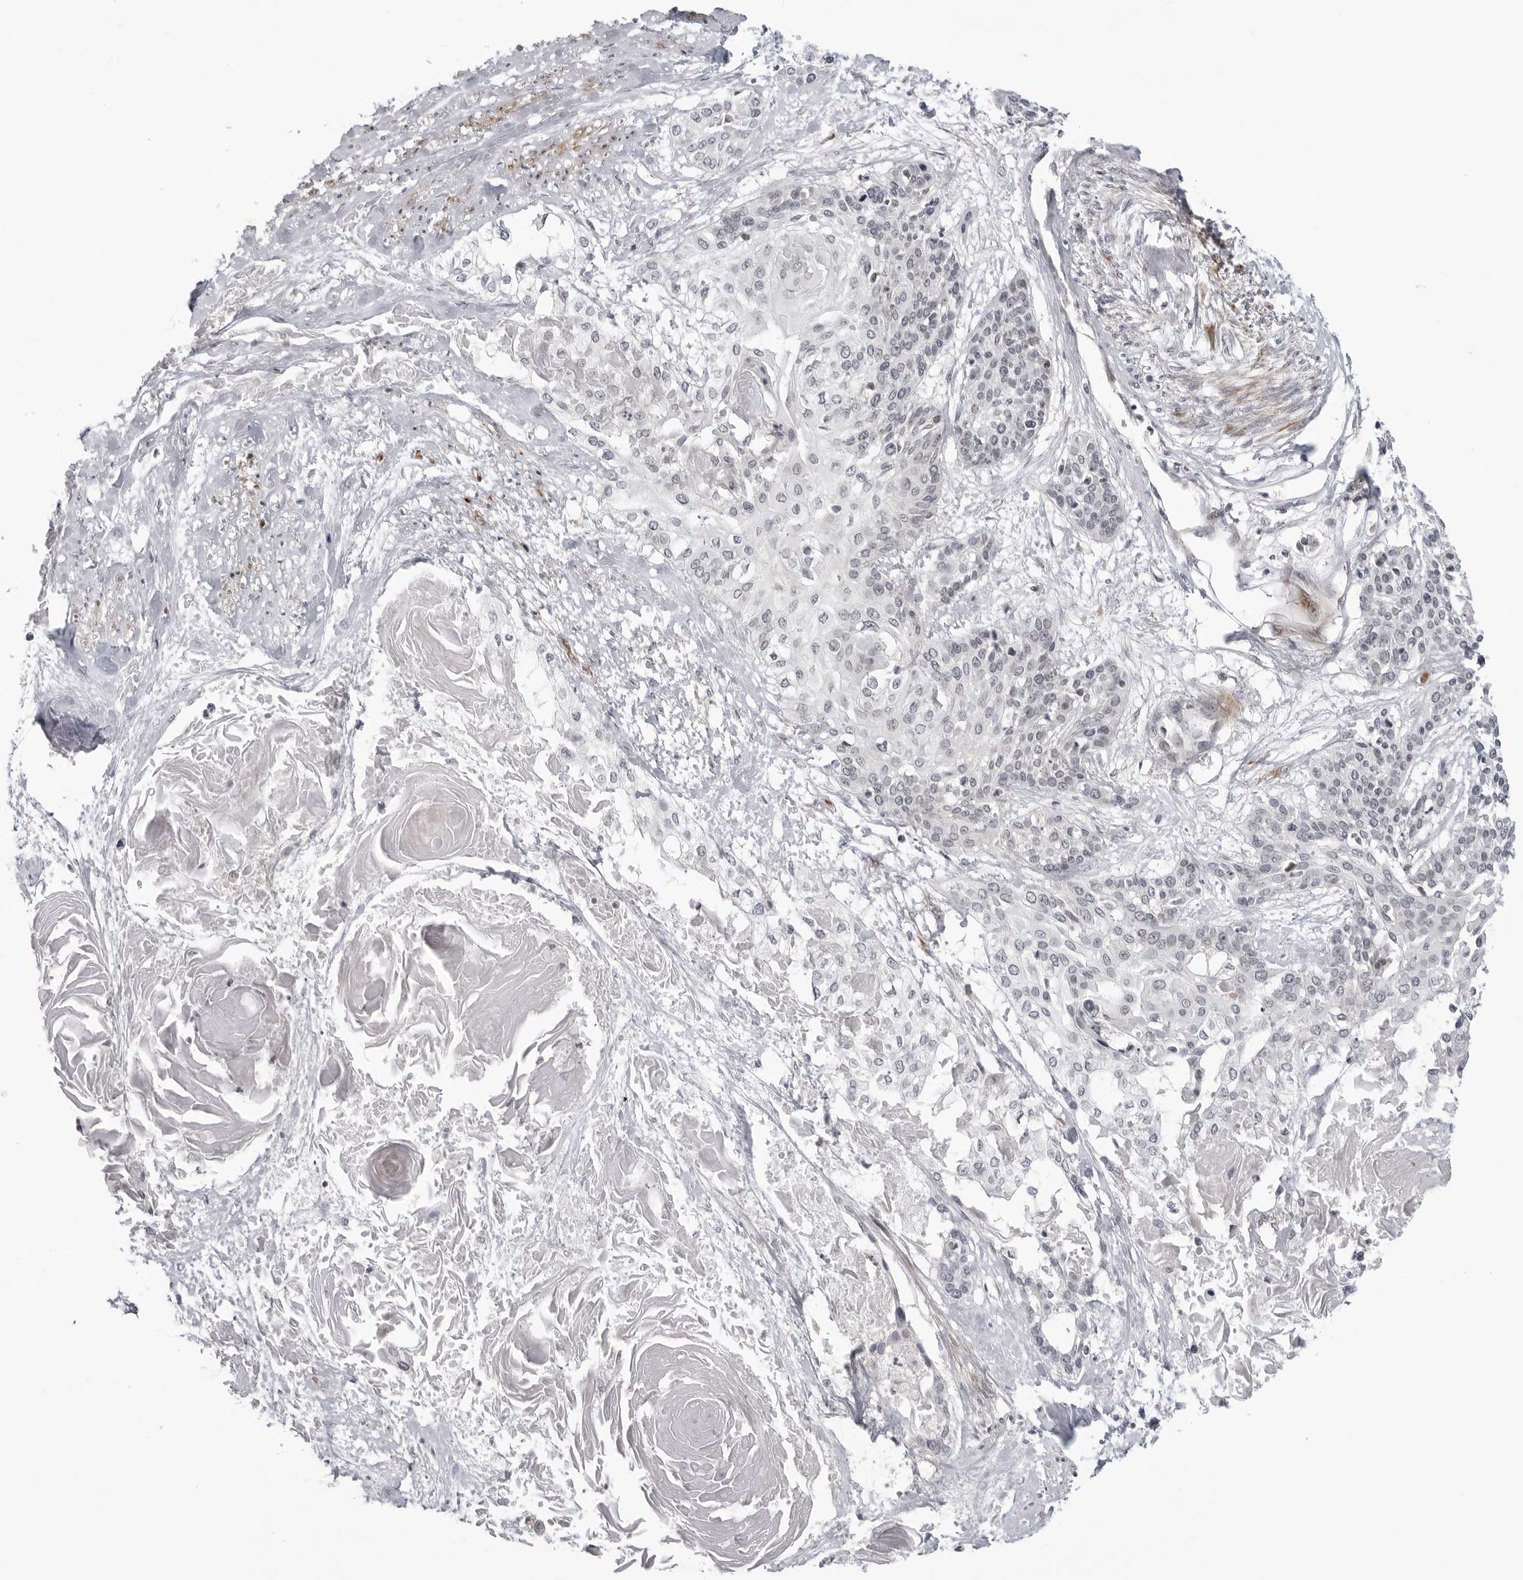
{"staining": {"intensity": "negative", "quantity": "none", "location": "none"}, "tissue": "cervical cancer", "cell_type": "Tumor cells", "image_type": "cancer", "snomed": [{"axis": "morphology", "description": "Squamous cell carcinoma, NOS"}, {"axis": "topography", "description": "Cervix"}], "caption": "This is an immunohistochemistry (IHC) micrograph of squamous cell carcinoma (cervical). There is no expression in tumor cells.", "gene": "ADAMTS5", "patient": {"sex": "female", "age": 57}}